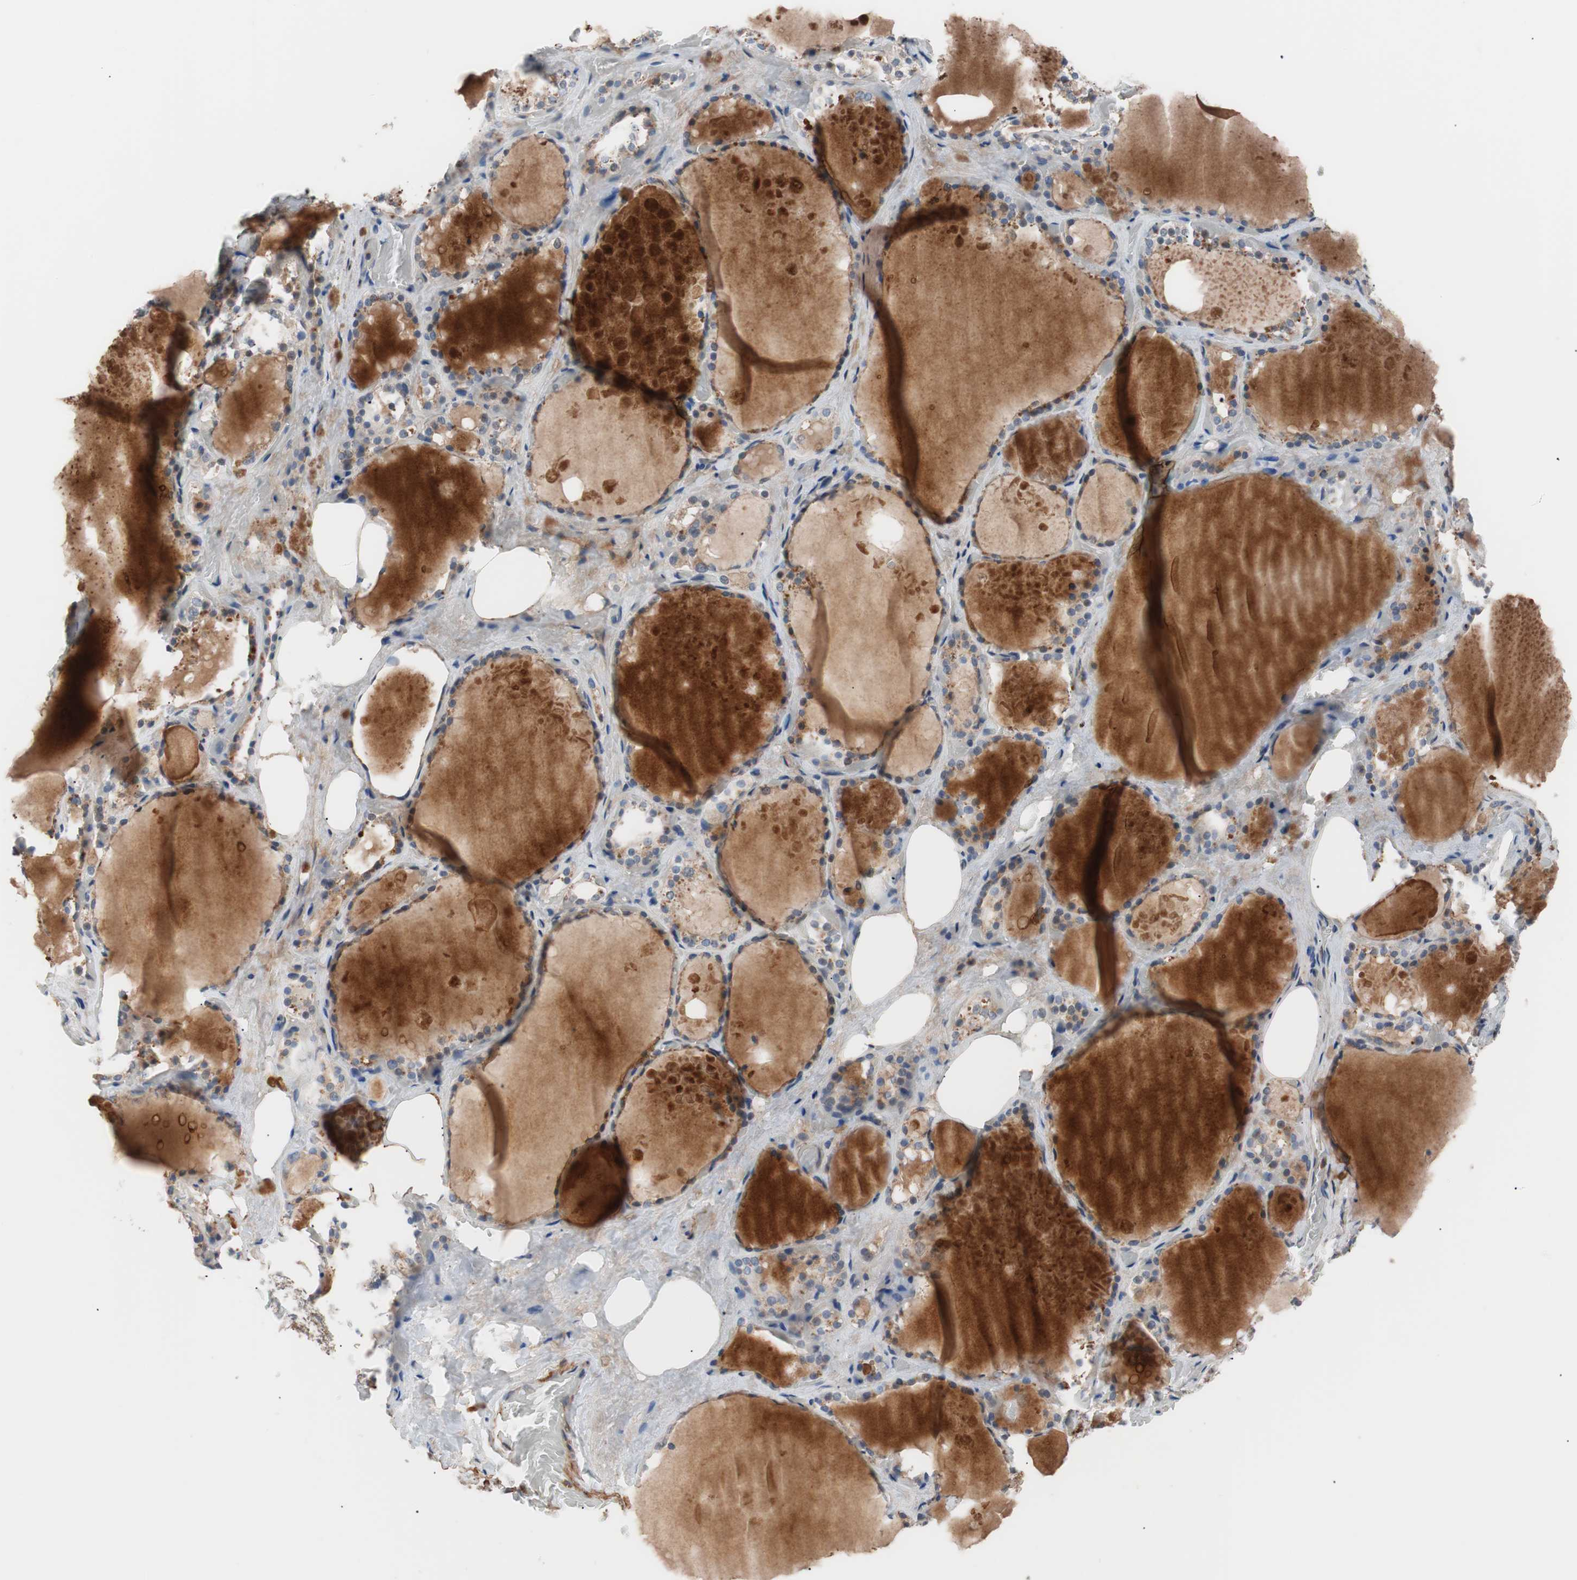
{"staining": {"intensity": "weak", "quantity": "25%-75%", "location": "cytoplasmic/membranous"}, "tissue": "thyroid gland", "cell_type": "Glandular cells", "image_type": "normal", "snomed": [{"axis": "morphology", "description": "Normal tissue, NOS"}, {"axis": "topography", "description": "Thyroid gland"}], "caption": "Normal thyroid gland reveals weak cytoplasmic/membranous positivity in approximately 25%-75% of glandular cells, visualized by immunohistochemistry. (Stains: DAB (3,3'-diaminobenzidine) in brown, nuclei in blue, Microscopy: brightfield microscopy at high magnification).", "gene": "LITAF", "patient": {"sex": "male", "age": 61}}